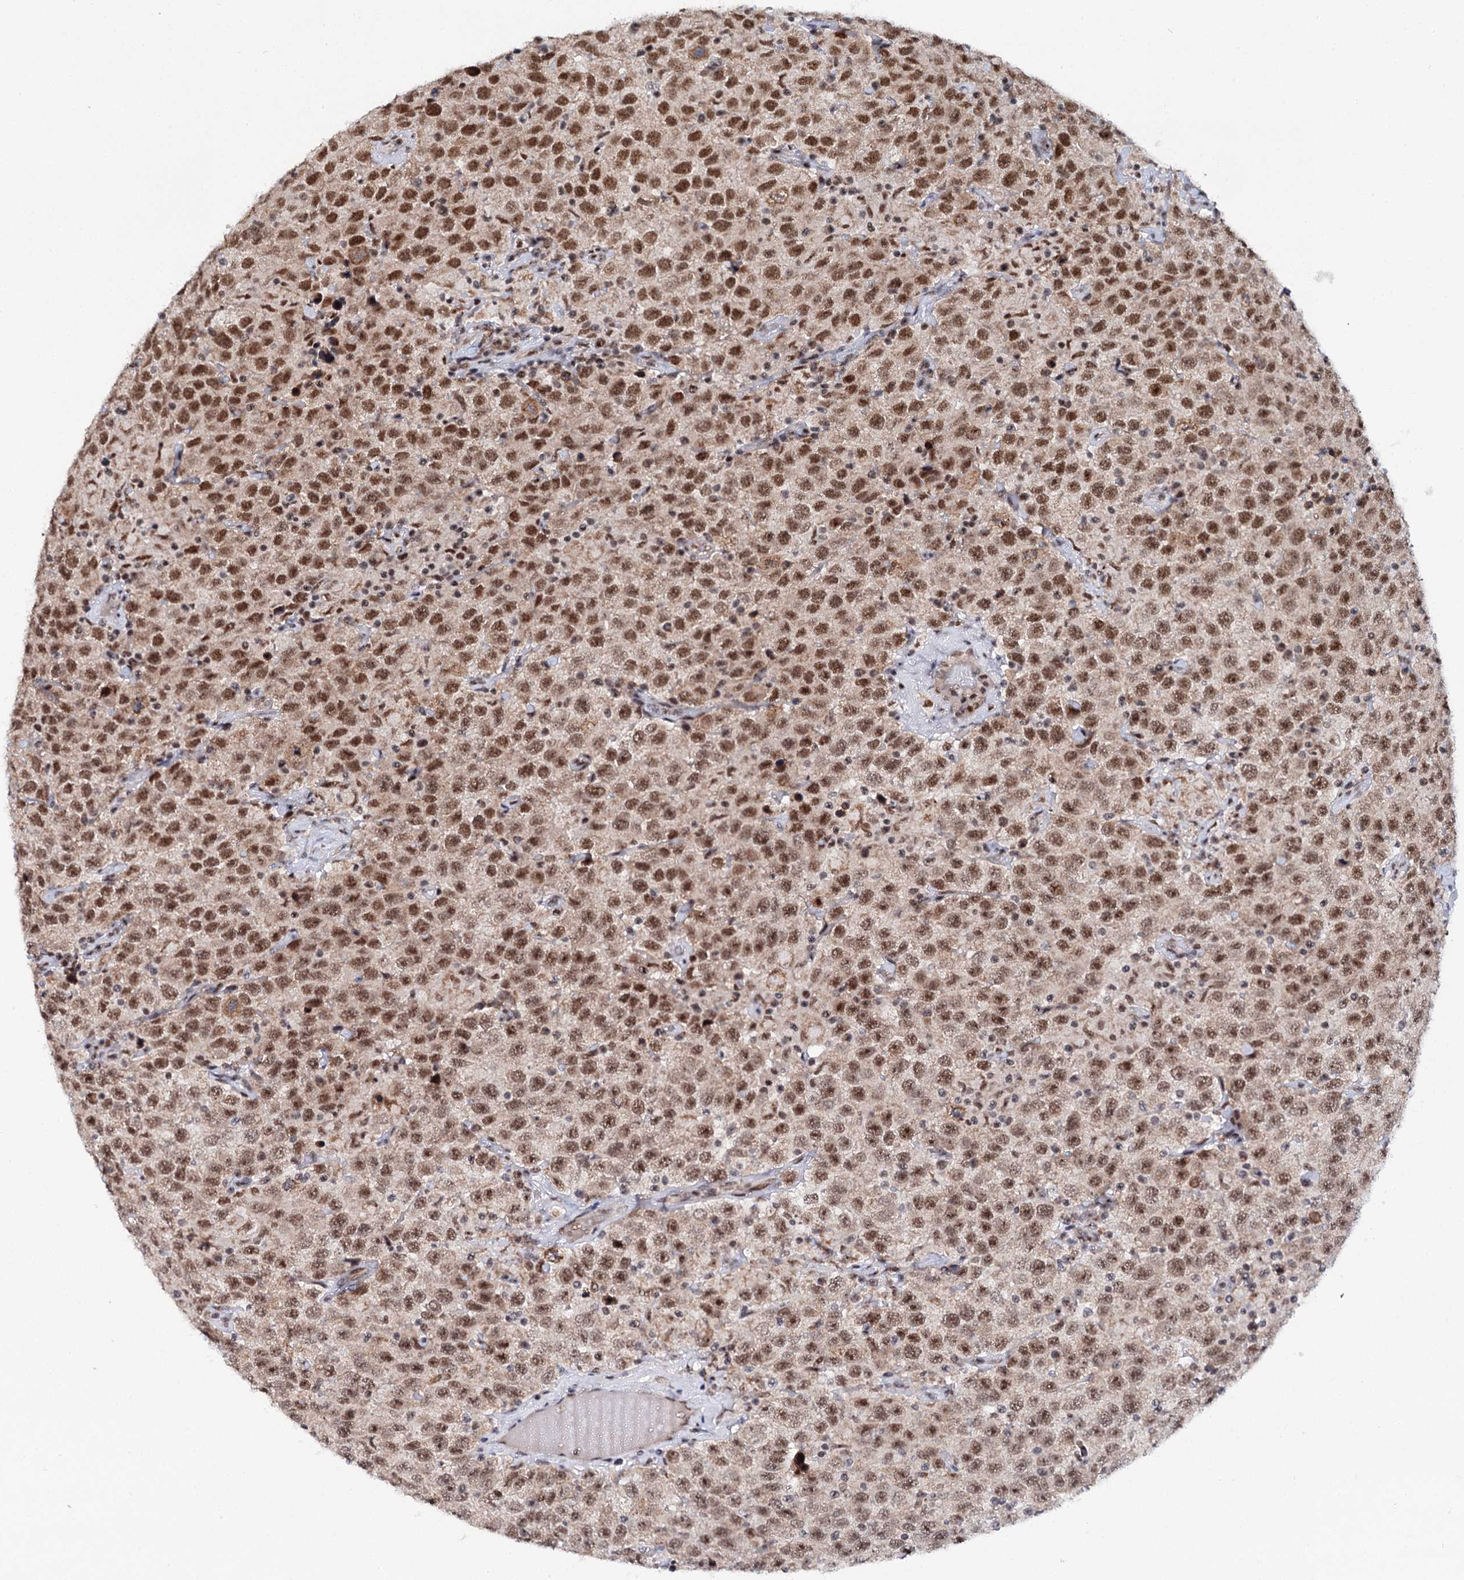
{"staining": {"intensity": "moderate", "quantity": ">75%", "location": "nuclear"}, "tissue": "testis cancer", "cell_type": "Tumor cells", "image_type": "cancer", "snomed": [{"axis": "morphology", "description": "Seminoma, NOS"}, {"axis": "topography", "description": "Testis"}], "caption": "Protein expression analysis of testis seminoma reveals moderate nuclear staining in about >75% of tumor cells. (Brightfield microscopy of DAB IHC at high magnification).", "gene": "BUD13", "patient": {"sex": "male", "age": 41}}